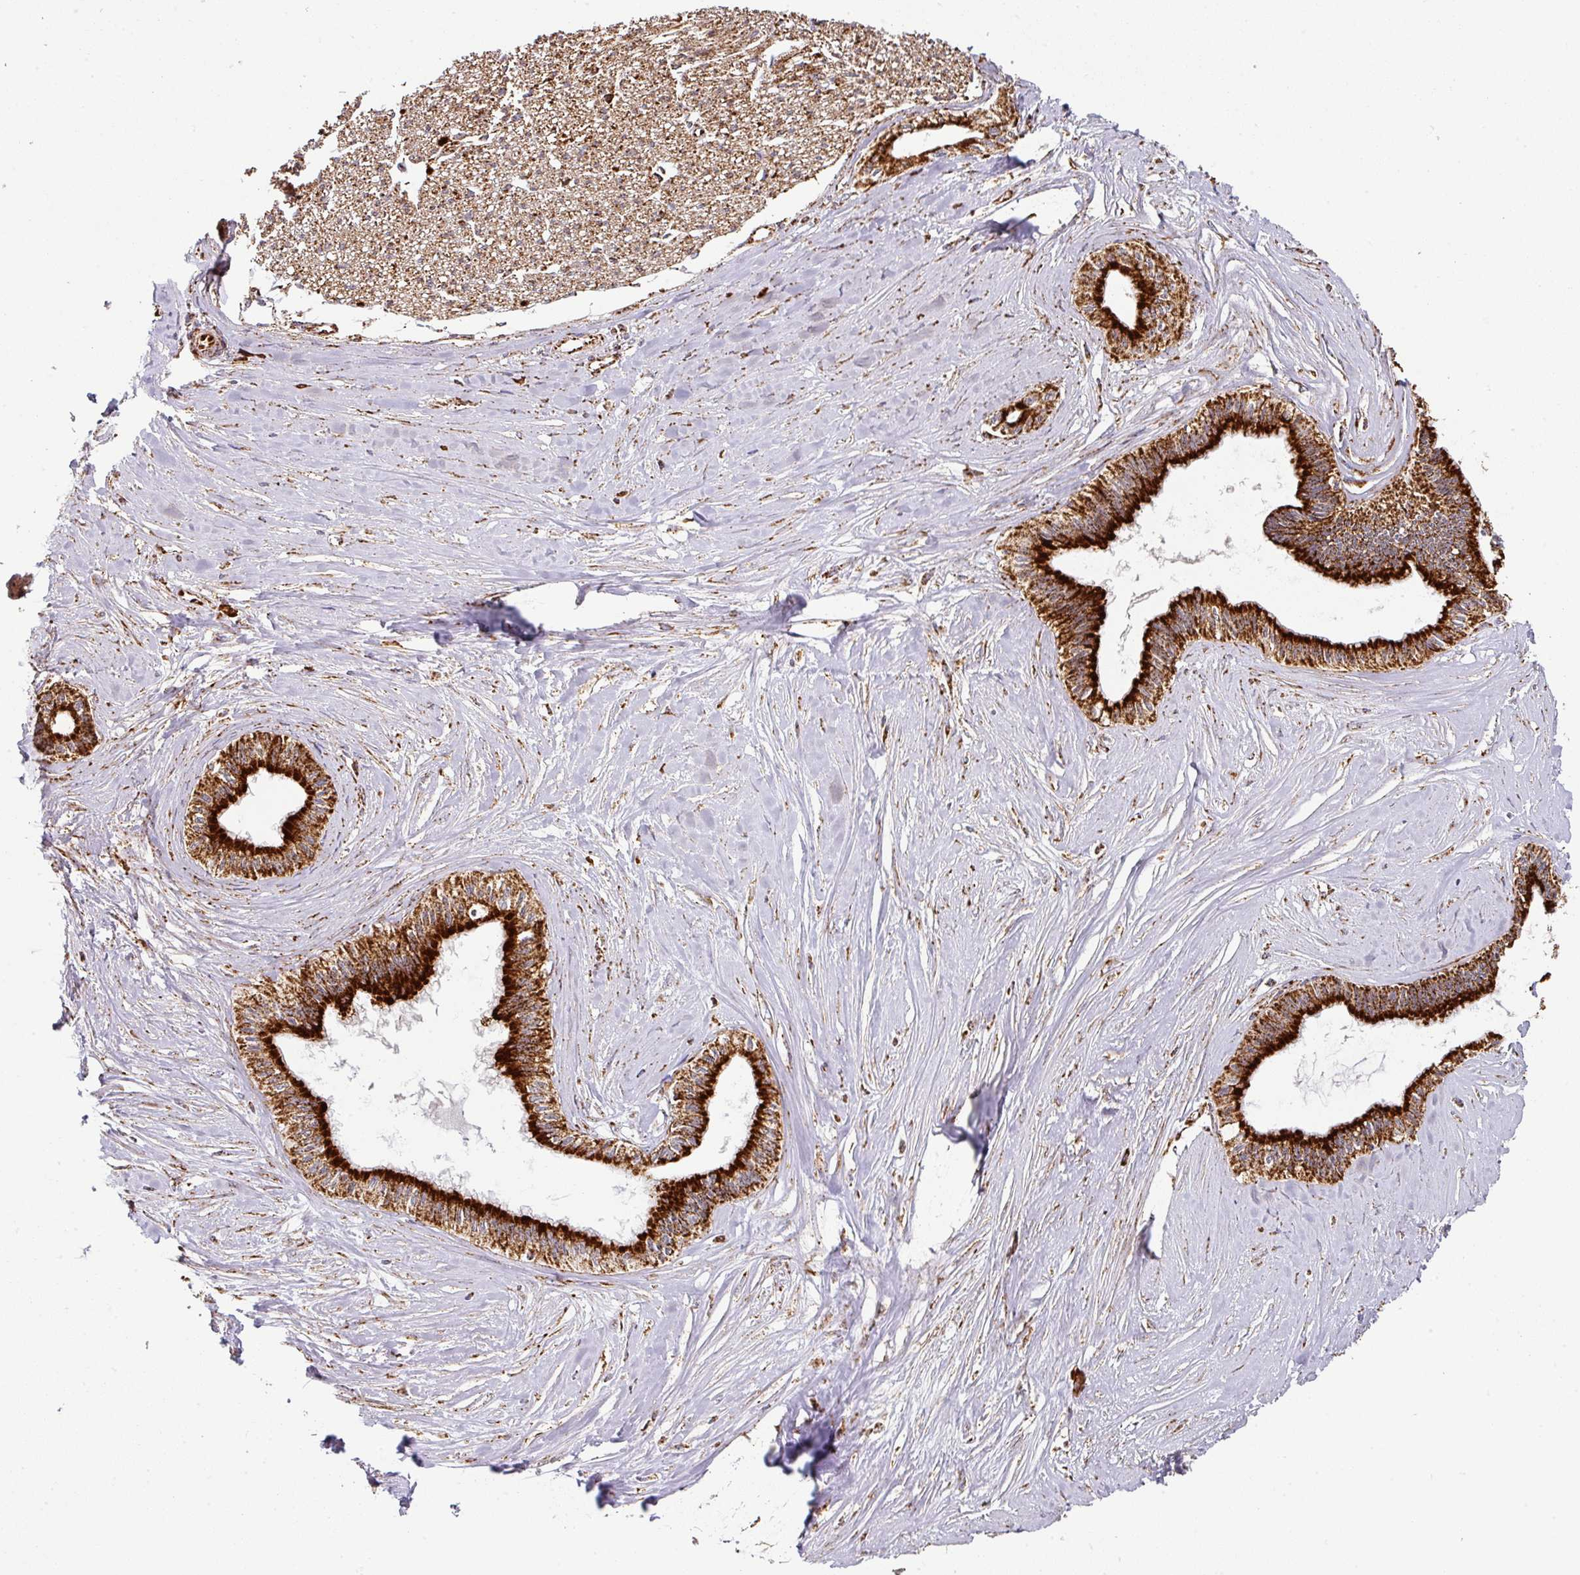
{"staining": {"intensity": "strong", "quantity": ">75%", "location": "cytoplasmic/membranous"}, "tissue": "pancreatic cancer", "cell_type": "Tumor cells", "image_type": "cancer", "snomed": [{"axis": "morphology", "description": "Adenocarcinoma, NOS"}, {"axis": "topography", "description": "Pancreas"}], "caption": "Strong cytoplasmic/membranous positivity for a protein is identified in about >75% of tumor cells of adenocarcinoma (pancreatic) using immunohistochemistry.", "gene": "TRAP1", "patient": {"sex": "male", "age": 71}}